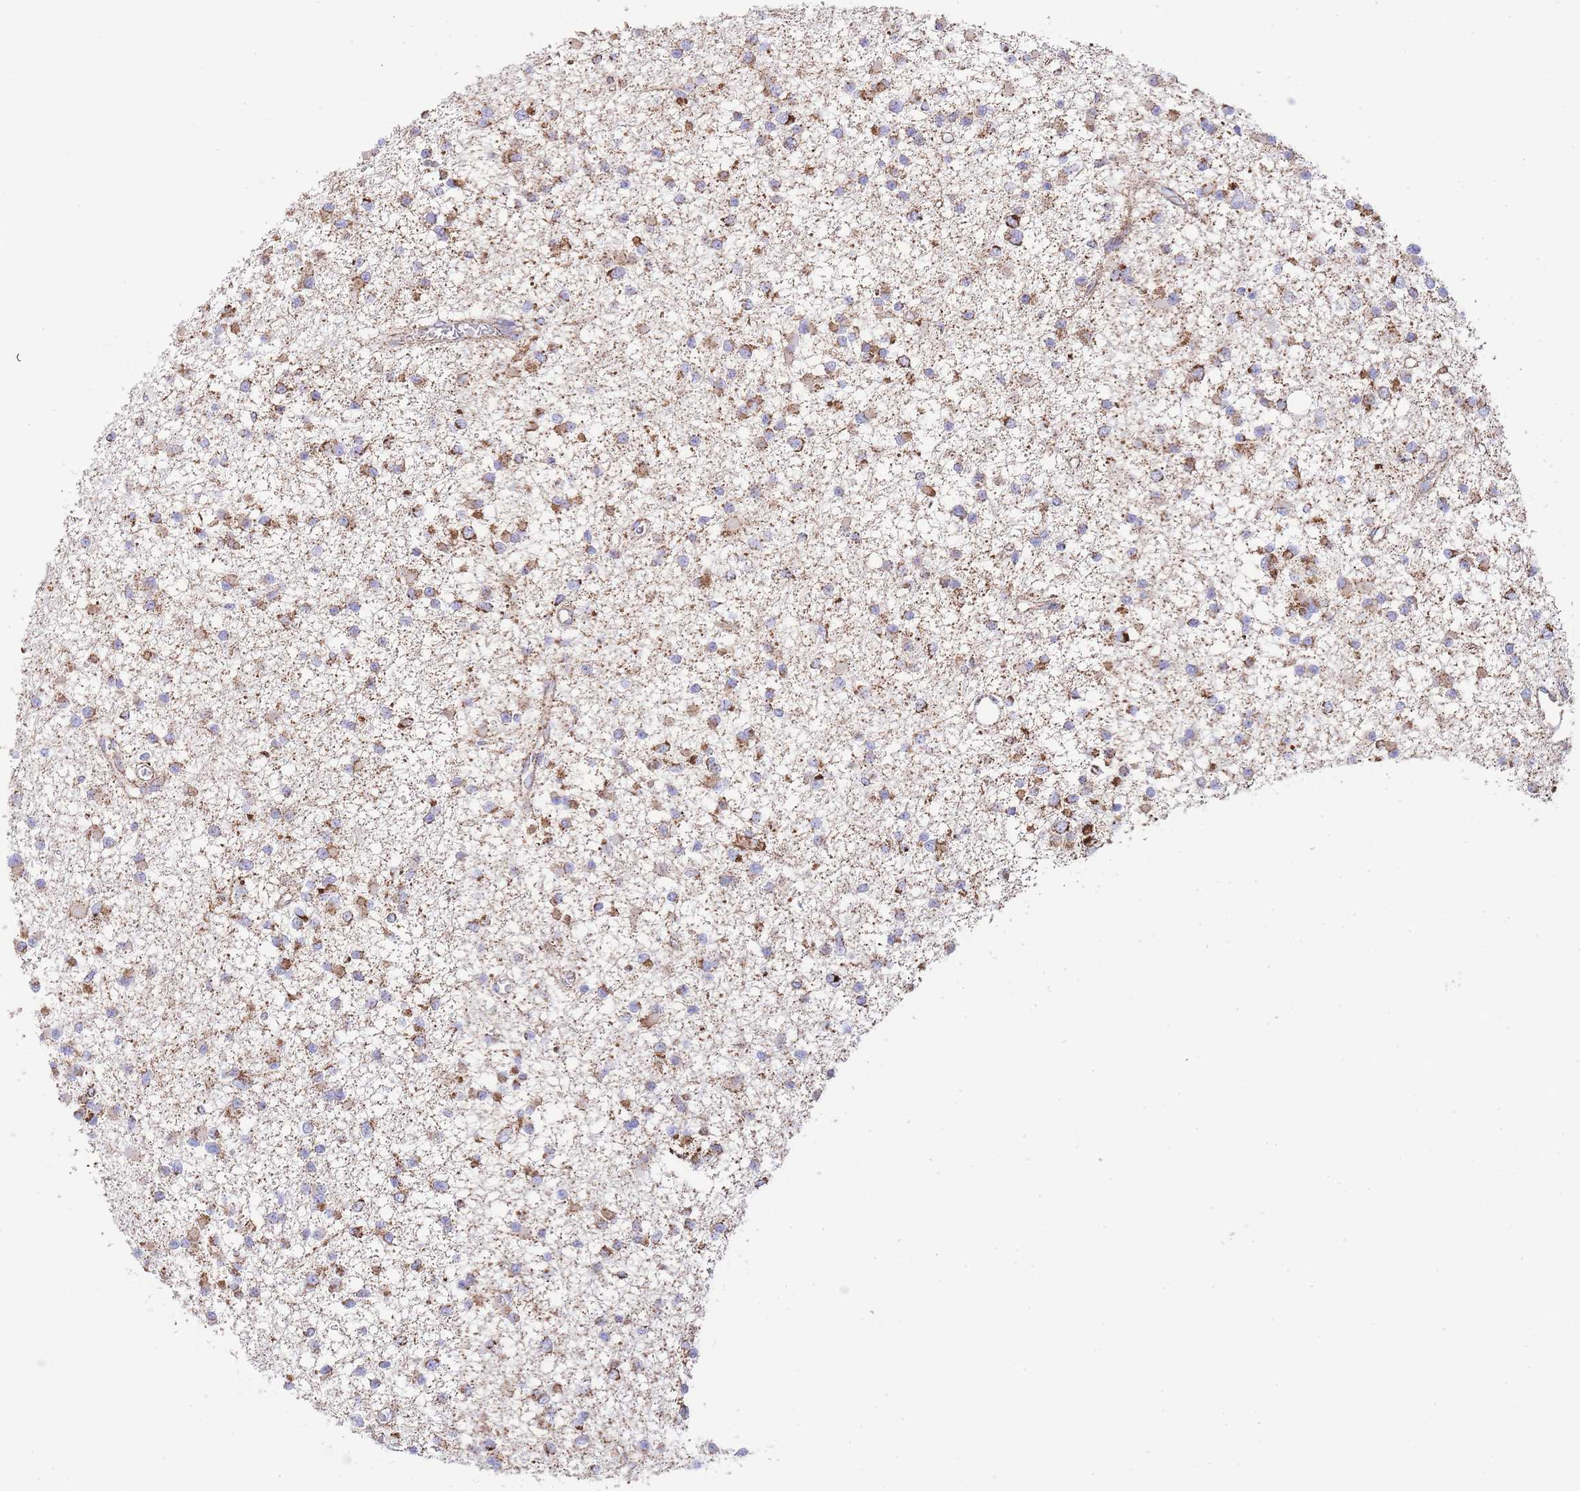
{"staining": {"intensity": "moderate", "quantity": ">75%", "location": "cytoplasmic/membranous"}, "tissue": "glioma", "cell_type": "Tumor cells", "image_type": "cancer", "snomed": [{"axis": "morphology", "description": "Glioma, malignant, Low grade"}, {"axis": "topography", "description": "Brain"}], "caption": "Immunohistochemical staining of human glioma displays moderate cytoplasmic/membranous protein expression in about >75% of tumor cells.", "gene": "GSTM1", "patient": {"sex": "female", "age": 22}}